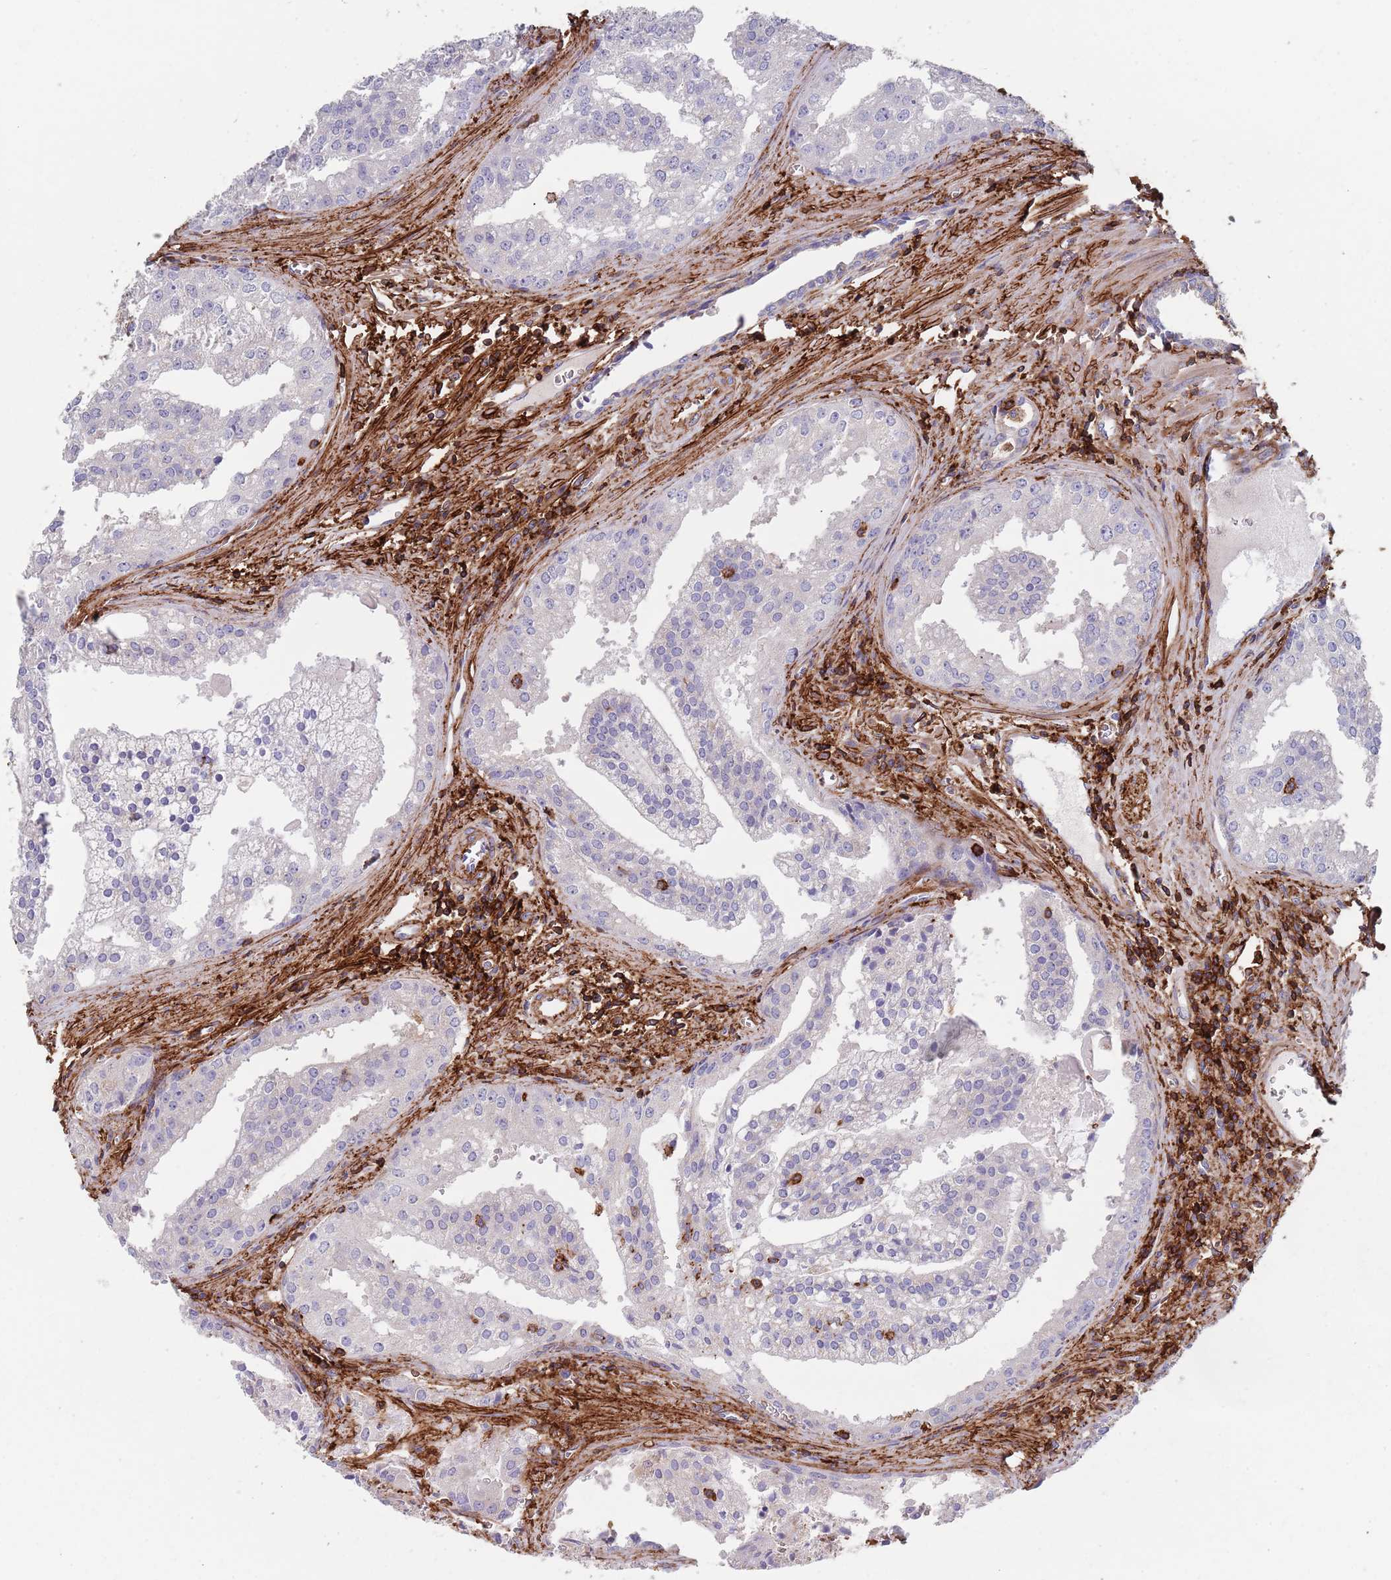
{"staining": {"intensity": "negative", "quantity": "none", "location": "none"}, "tissue": "prostate cancer", "cell_type": "Tumor cells", "image_type": "cancer", "snomed": [{"axis": "morphology", "description": "Adenocarcinoma, High grade"}, {"axis": "topography", "description": "Prostate"}], "caption": "This is an immunohistochemistry histopathology image of prostate cancer. There is no staining in tumor cells.", "gene": "RNF144A", "patient": {"sex": "male", "age": 68}}